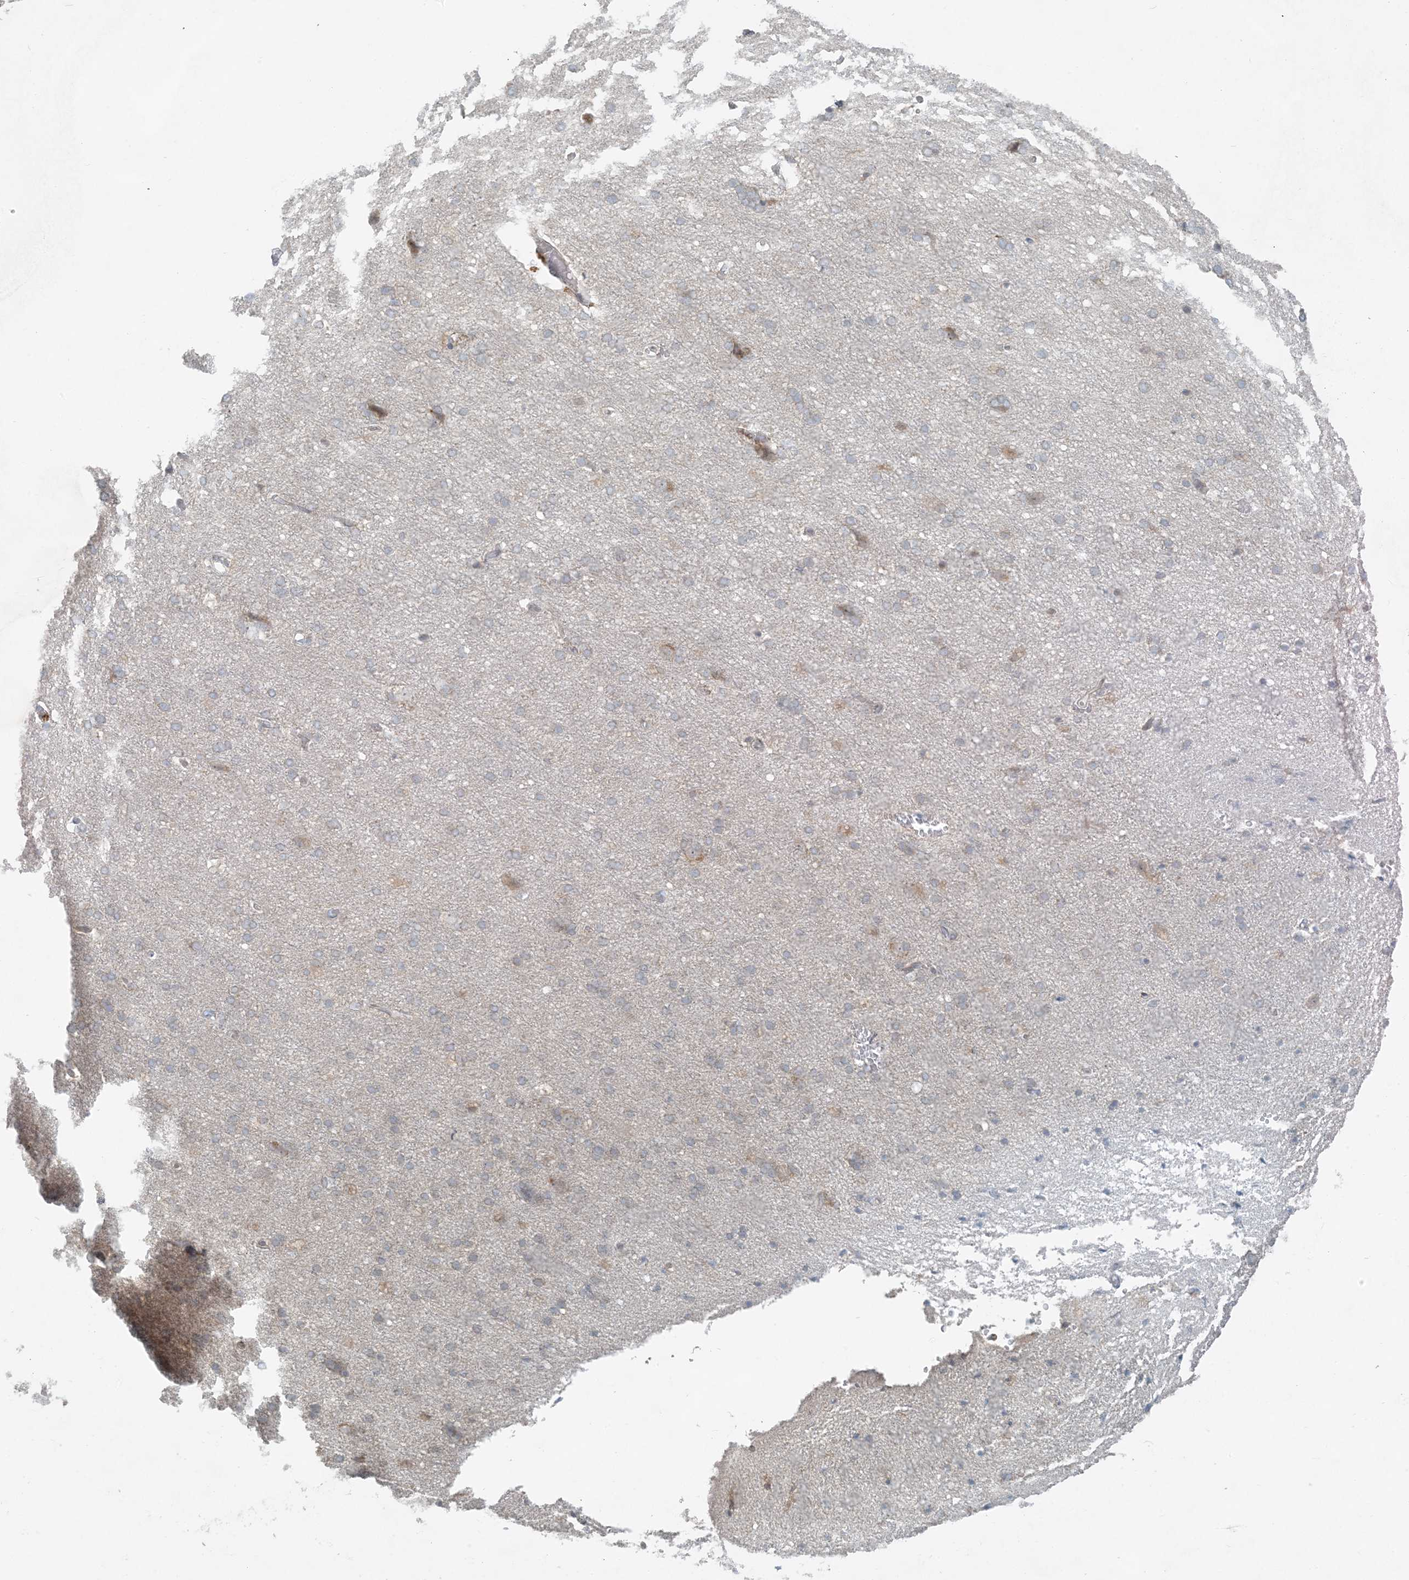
{"staining": {"intensity": "negative", "quantity": "none", "location": "none"}, "tissue": "cerebral cortex", "cell_type": "Endothelial cells", "image_type": "normal", "snomed": [{"axis": "morphology", "description": "Normal tissue, NOS"}, {"axis": "topography", "description": "Cerebral cortex"}], "caption": "Immunohistochemistry histopathology image of unremarkable cerebral cortex: human cerebral cortex stained with DAB shows no significant protein positivity in endothelial cells.", "gene": "HACL1", "patient": {"sex": "male", "age": 62}}